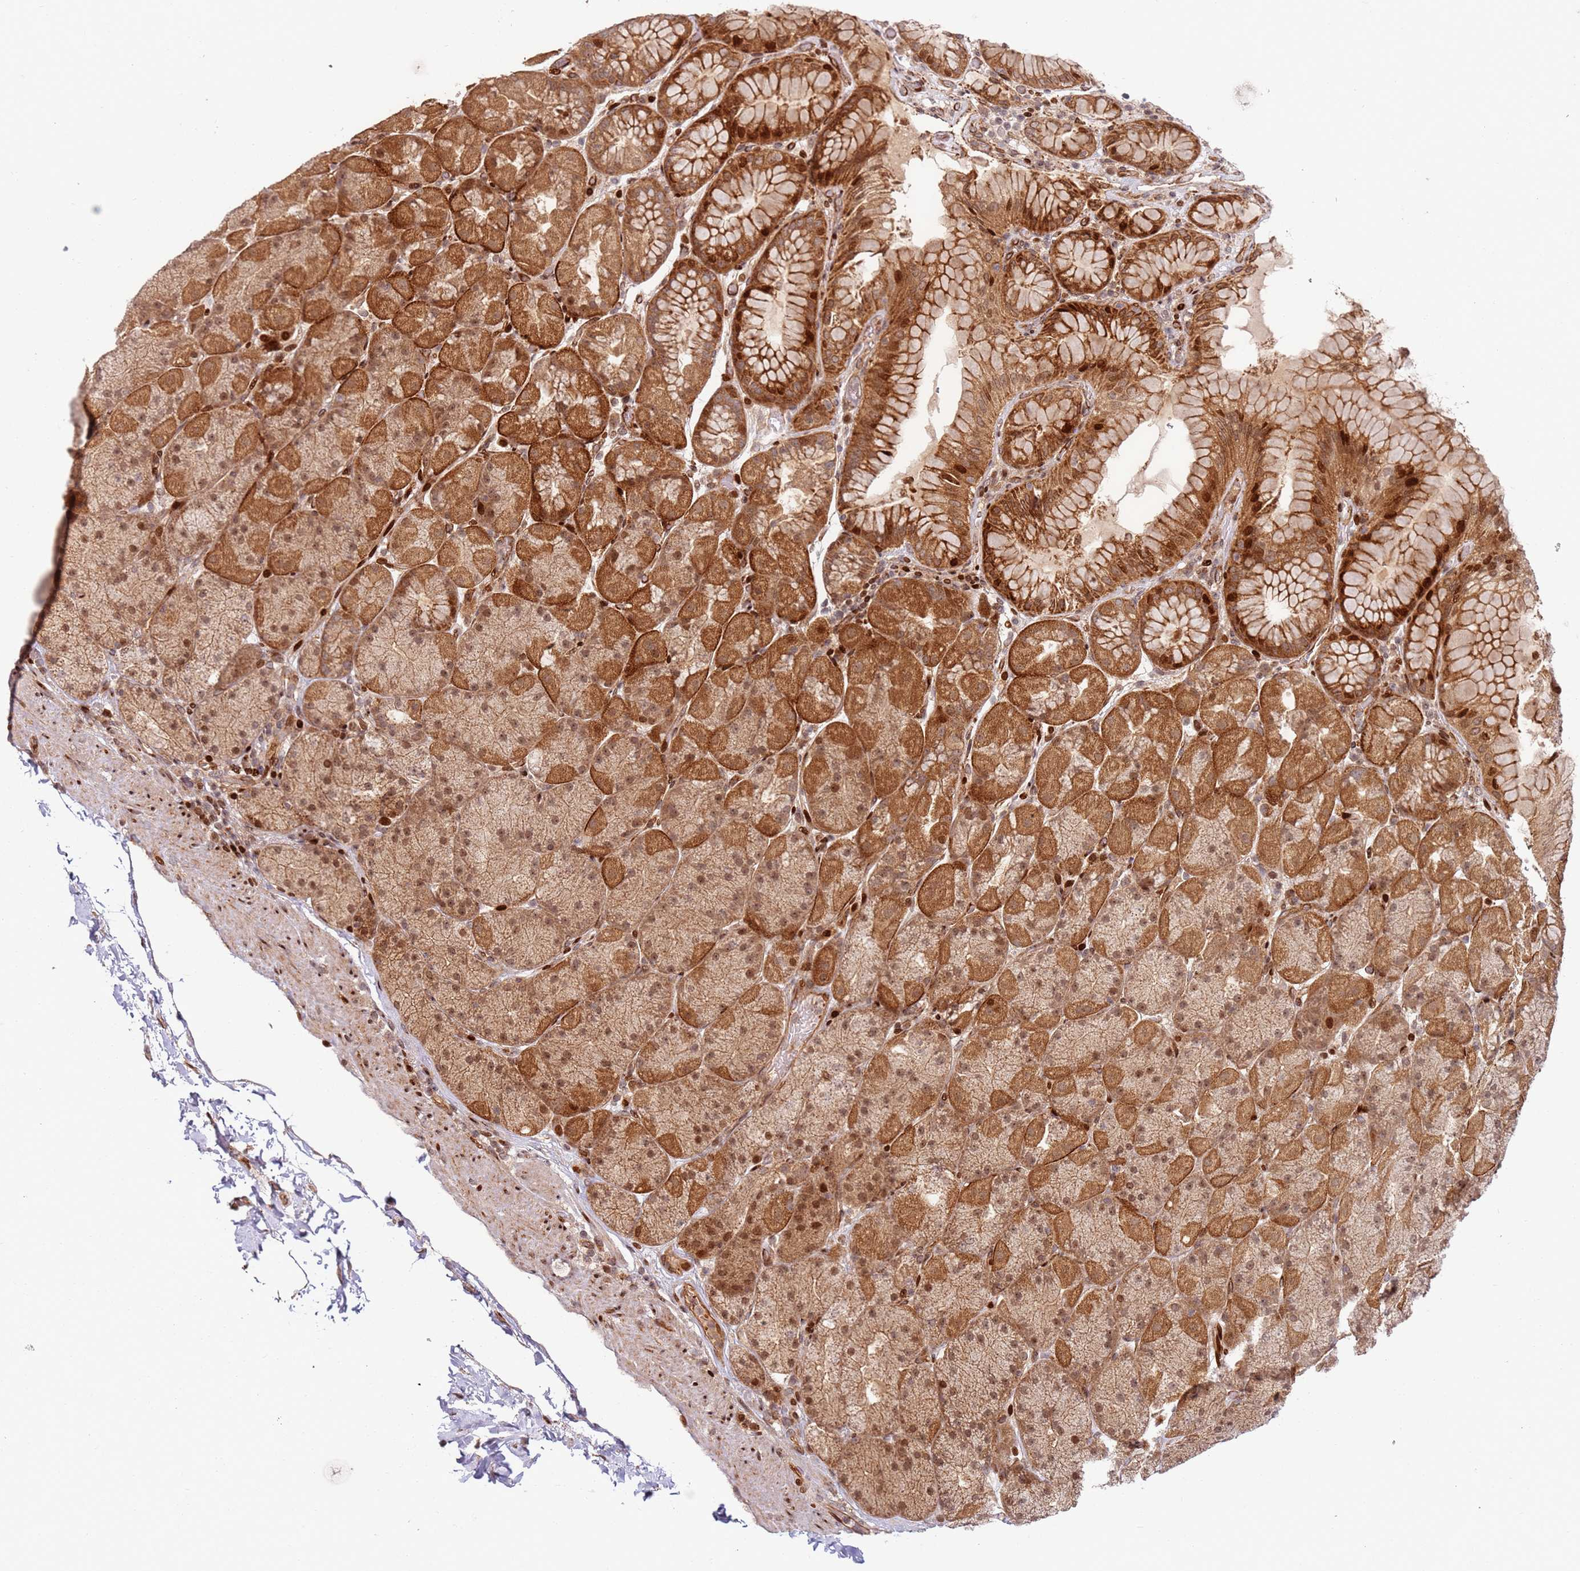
{"staining": {"intensity": "strong", "quantity": ">75%", "location": "cytoplasmic/membranous,nuclear"}, "tissue": "stomach", "cell_type": "Glandular cells", "image_type": "normal", "snomed": [{"axis": "morphology", "description": "Normal tissue, NOS"}, {"axis": "topography", "description": "Stomach, upper"}, {"axis": "topography", "description": "Stomach, lower"}], "caption": "High-power microscopy captured an IHC photomicrograph of benign stomach, revealing strong cytoplasmic/membranous,nuclear positivity in approximately >75% of glandular cells.", "gene": "TMEM233", "patient": {"sex": "male", "age": 67}}